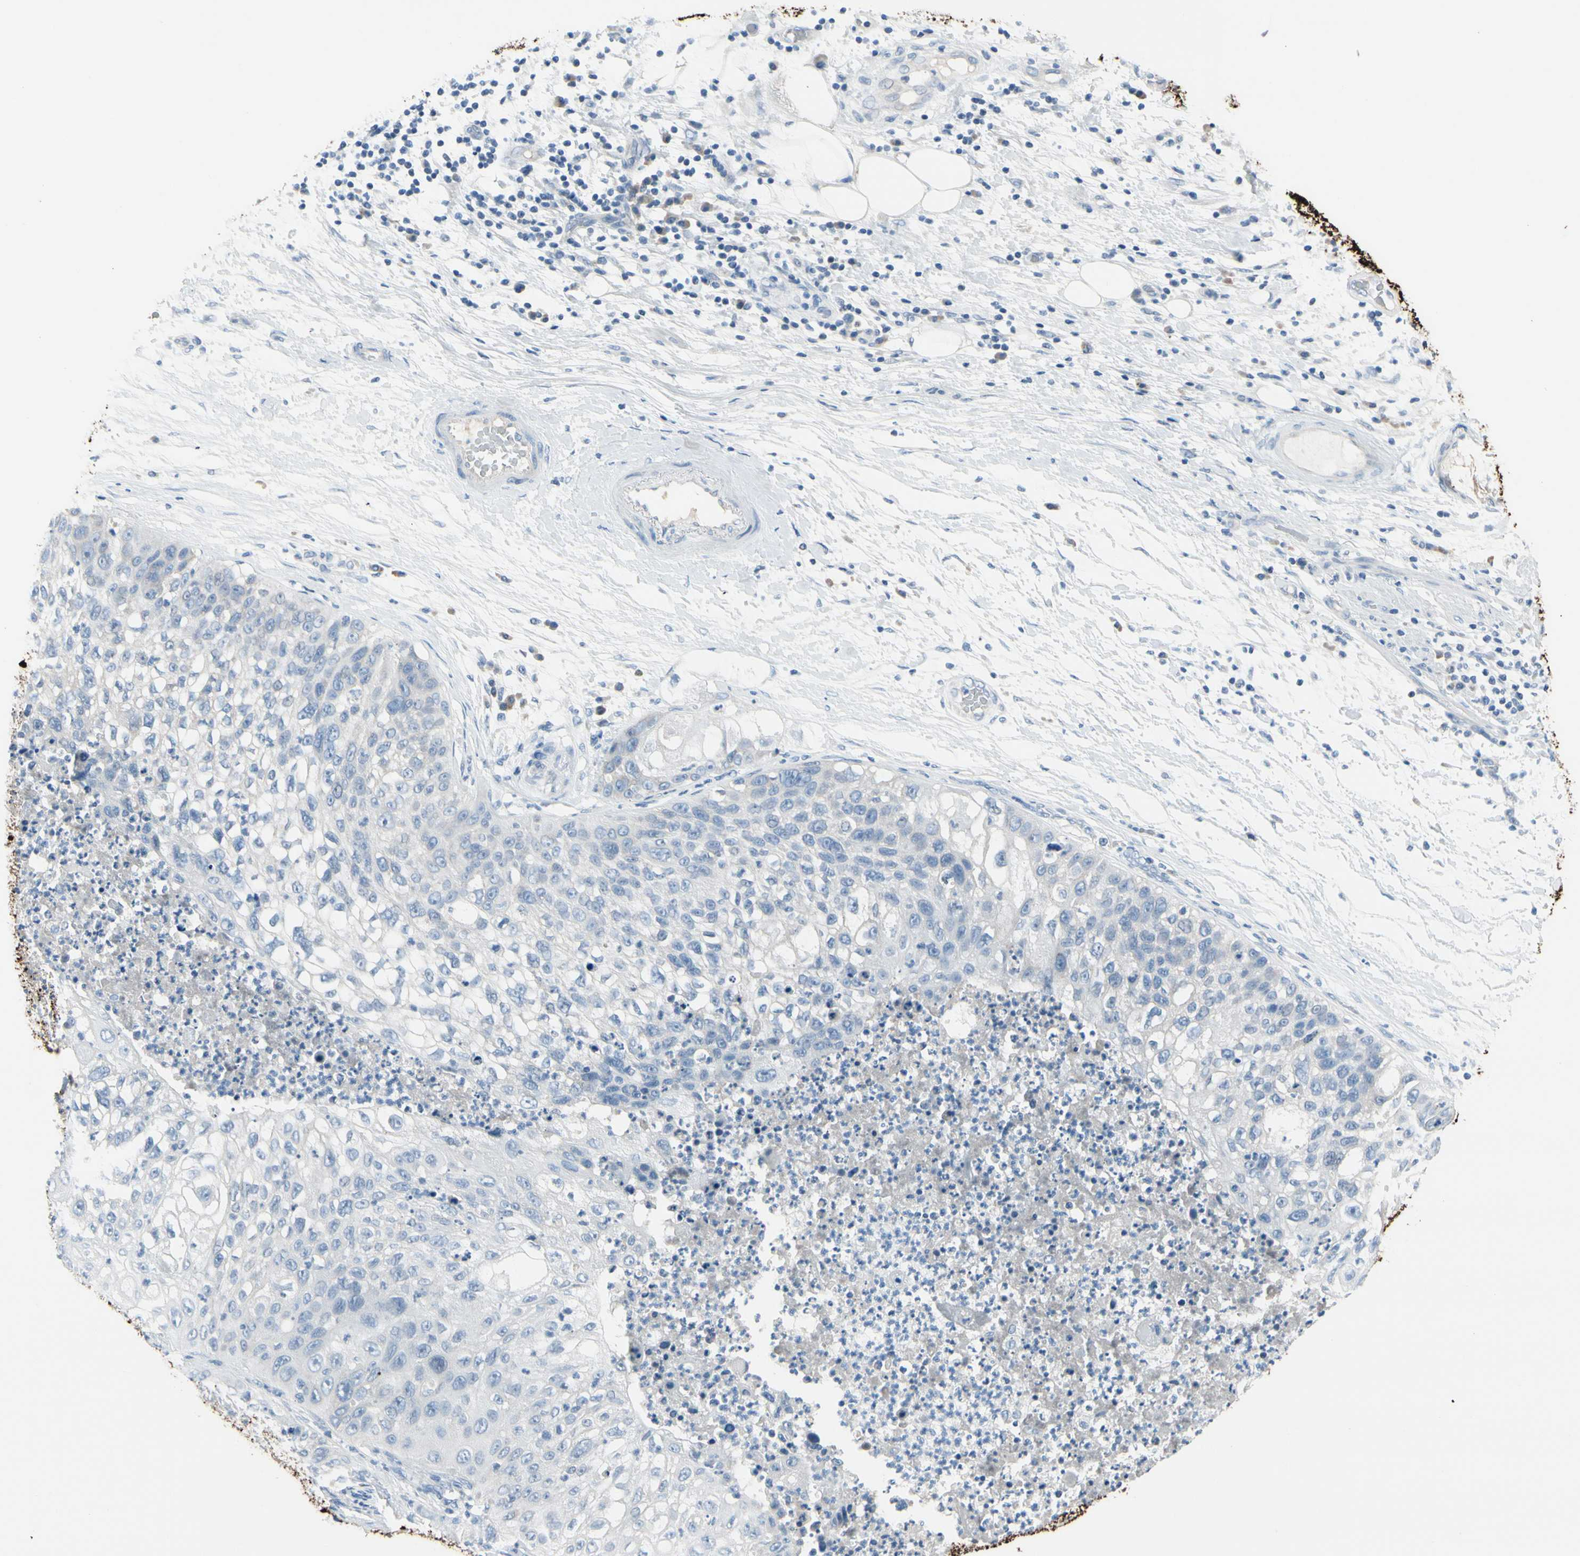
{"staining": {"intensity": "negative", "quantity": "none", "location": "none"}, "tissue": "lung cancer", "cell_type": "Tumor cells", "image_type": "cancer", "snomed": [{"axis": "morphology", "description": "Inflammation, NOS"}, {"axis": "morphology", "description": "Squamous cell carcinoma, NOS"}, {"axis": "topography", "description": "Lymph node"}, {"axis": "topography", "description": "Soft tissue"}, {"axis": "topography", "description": "Lung"}], "caption": "IHC histopathology image of neoplastic tissue: lung squamous cell carcinoma stained with DAB (3,3'-diaminobenzidine) demonstrates no significant protein expression in tumor cells.", "gene": "MUC5B", "patient": {"sex": "male", "age": 66}}